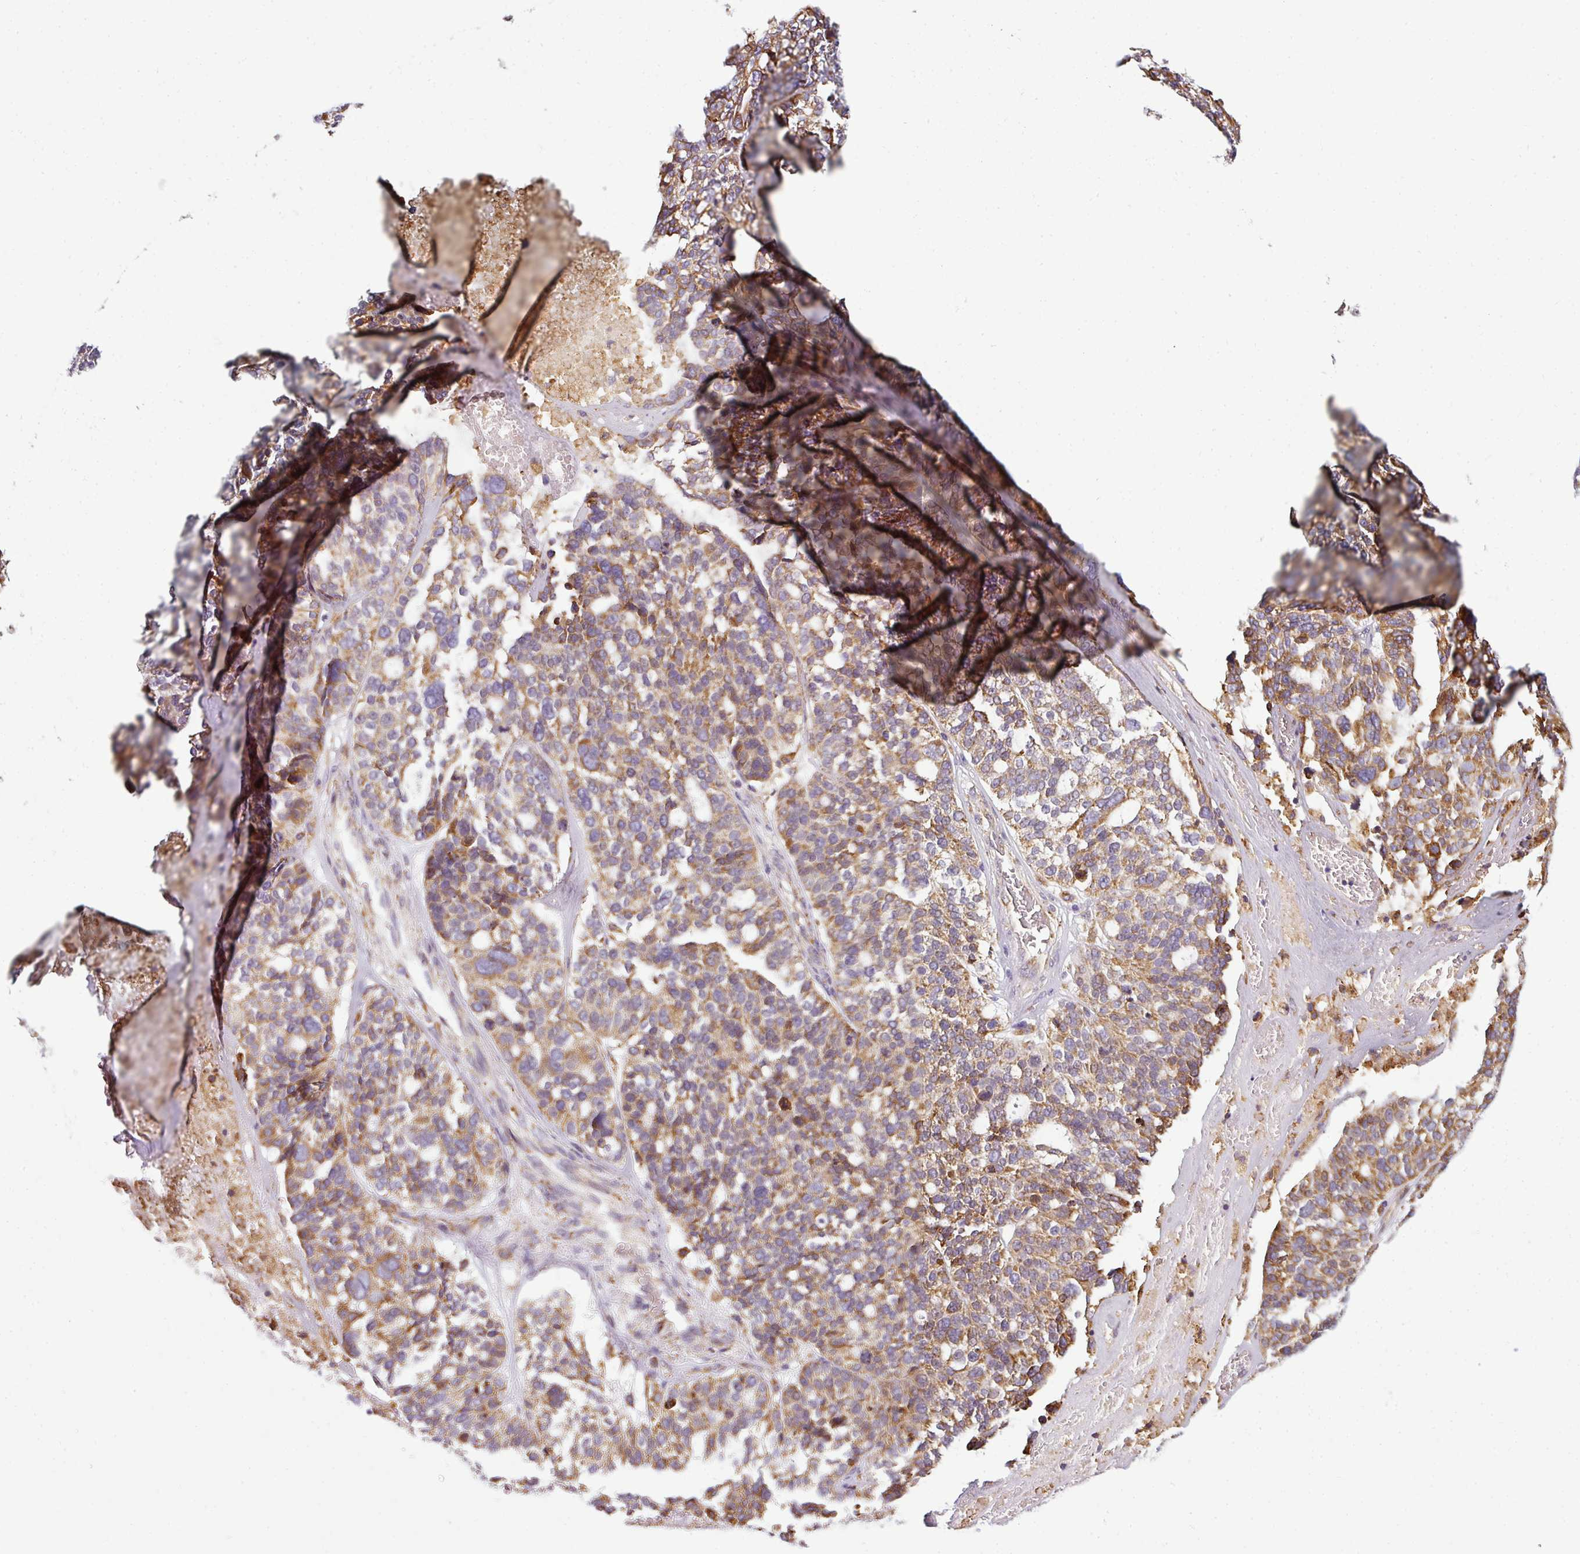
{"staining": {"intensity": "moderate", "quantity": ">75%", "location": "cytoplasmic/membranous"}, "tissue": "ovarian cancer", "cell_type": "Tumor cells", "image_type": "cancer", "snomed": [{"axis": "morphology", "description": "Cystadenocarcinoma, serous, NOS"}, {"axis": "topography", "description": "Ovary"}], "caption": "A brown stain highlights moderate cytoplasmic/membranous staining of a protein in ovarian cancer tumor cells.", "gene": "ANKRD18A", "patient": {"sex": "female", "age": 59}}